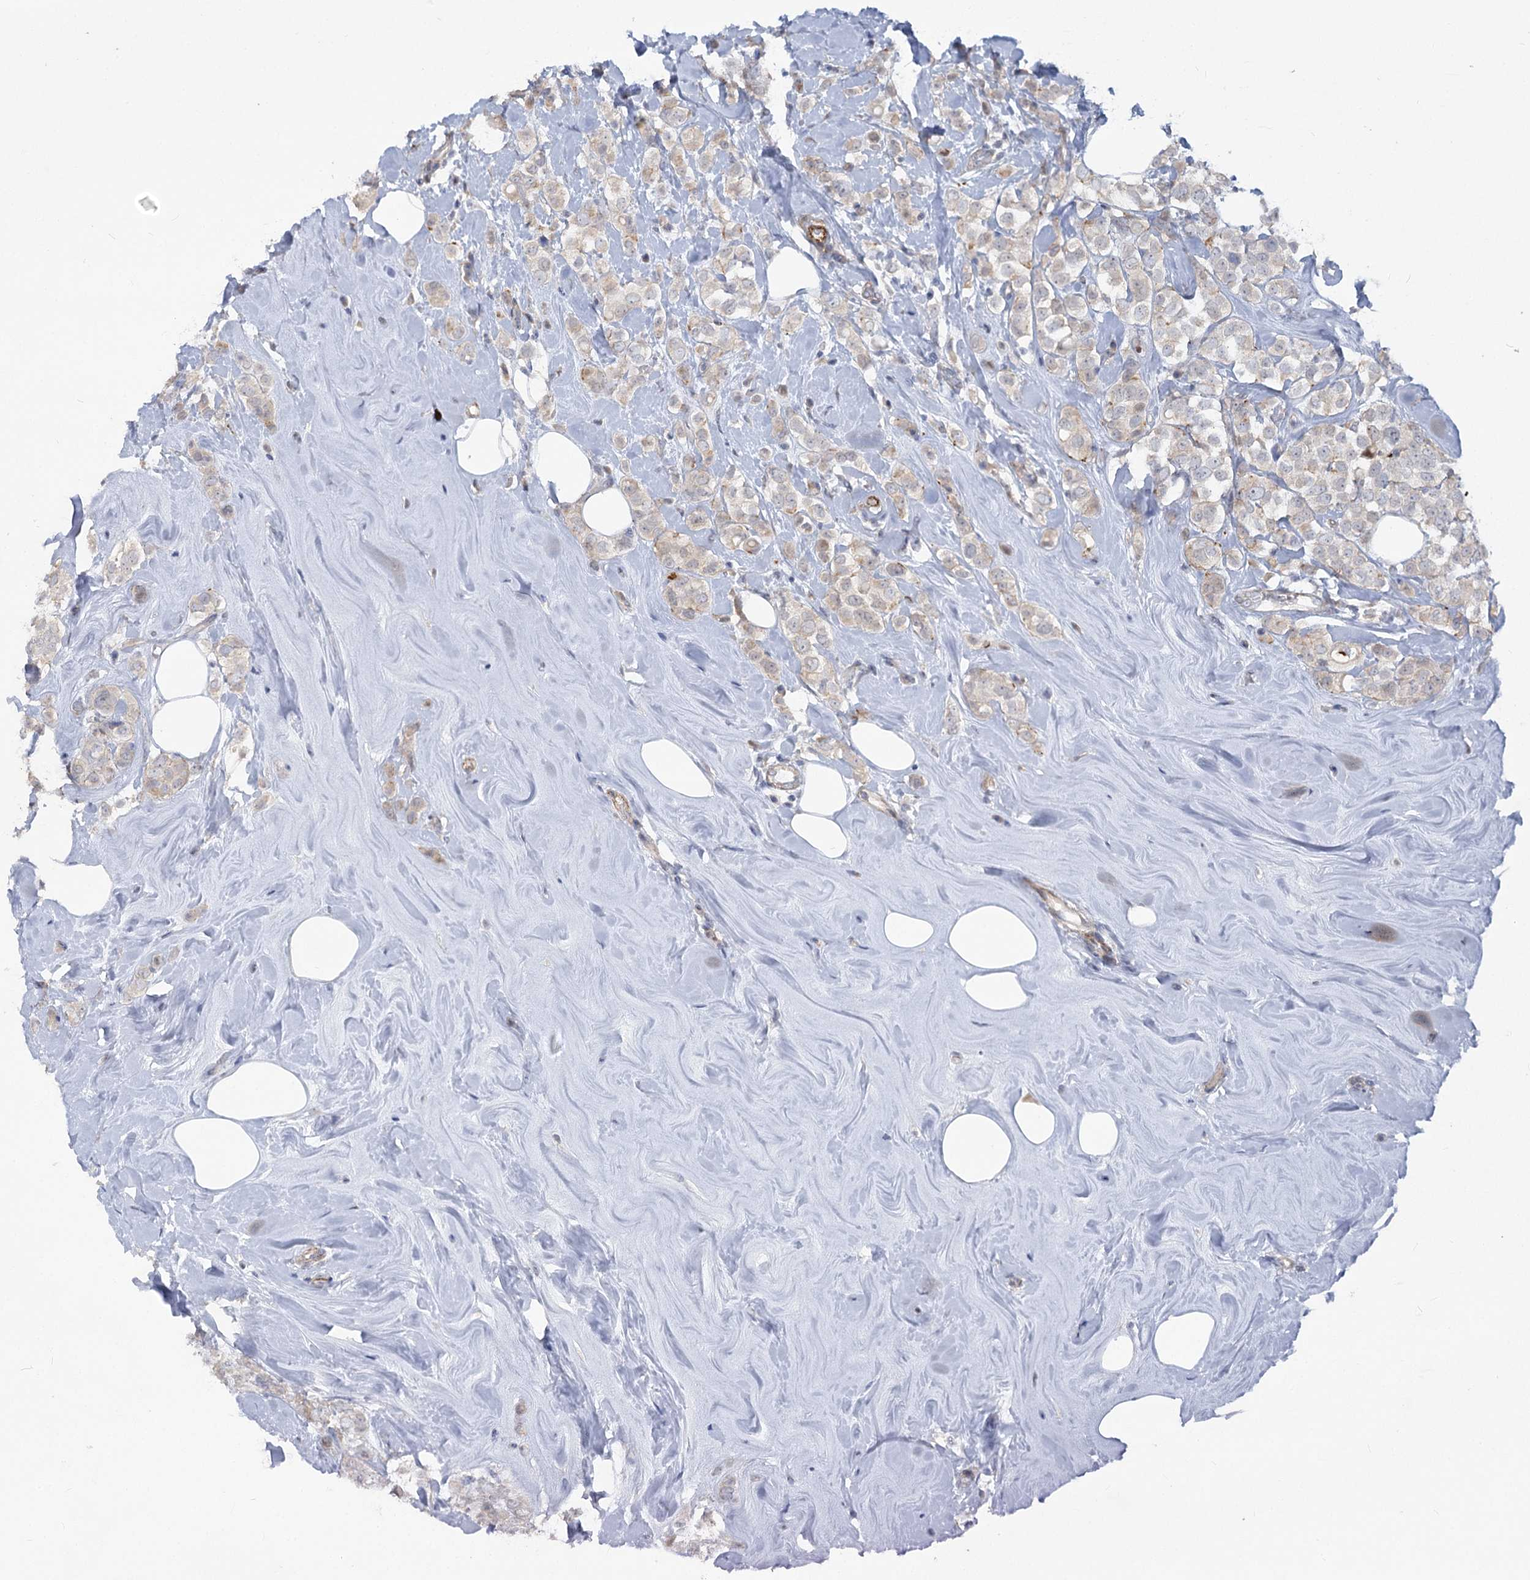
{"staining": {"intensity": "negative", "quantity": "none", "location": "none"}, "tissue": "breast cancer", "cell_type": "Tumor cells", "image_type": "cancer", "snomed": [{"axis": "morphology", "description": "Lobular carcinoma"}, {"axis": "topography", "description": "Breast"}], "caption": "Lobular carcinoma (breast) stained for a protein using immunohistochemistry (IHC) exhibits no expression tumor cells.", "gene": "ARSI", "patient": {"sex": "female", "age": 47}}